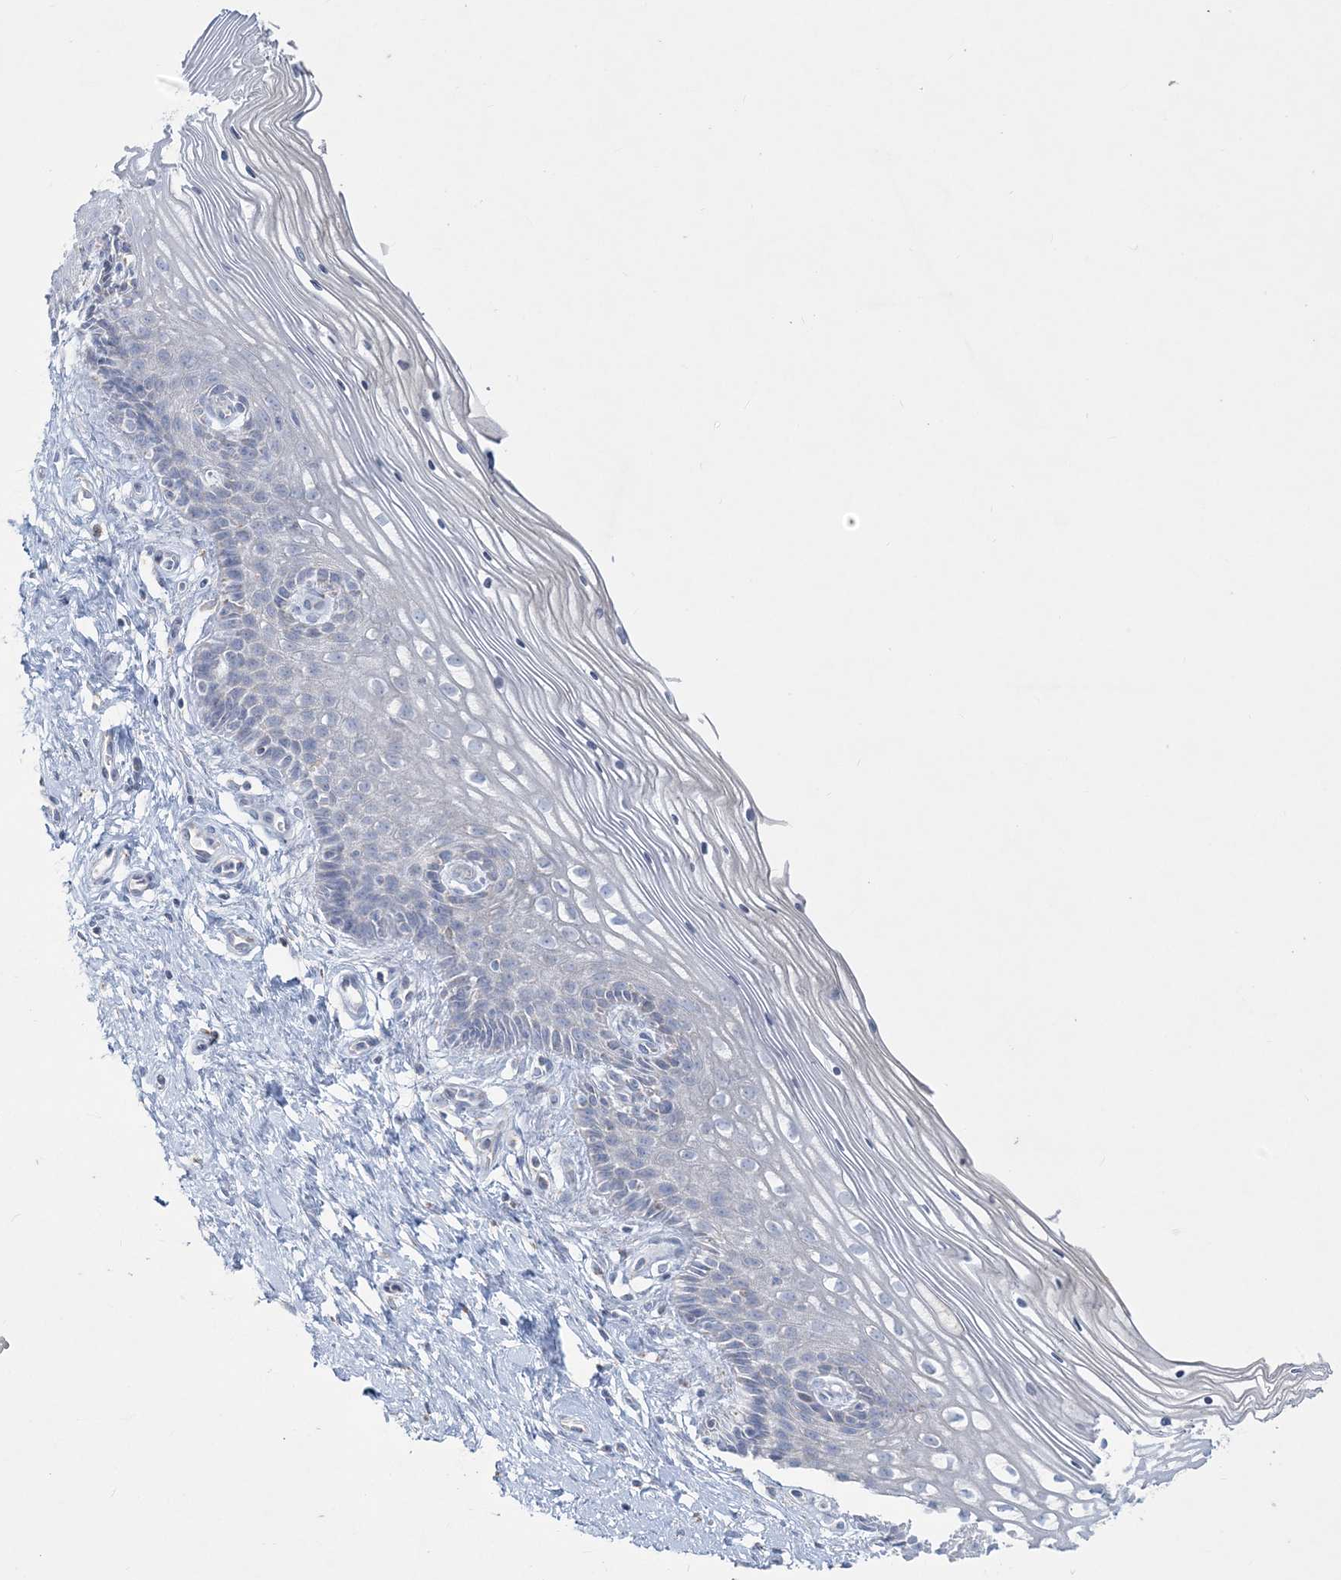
{"staining": {"intensity": "negative", "quantity": "none", "location": "none"}, "tissue": "cervix", "cell_type": "Glandular cells", "image_type": "normal", "snomed": [{"axis": "morphology", "description": "Normal tissue, NOS"}, {"axis": "topography", "description": "Cervix"}], "caption": "The histopathology image demonstrates no significant staining in glandular cells of cervix.", "gene": "TBC1D7", "patient": {"sex": "female", "age": 33}}